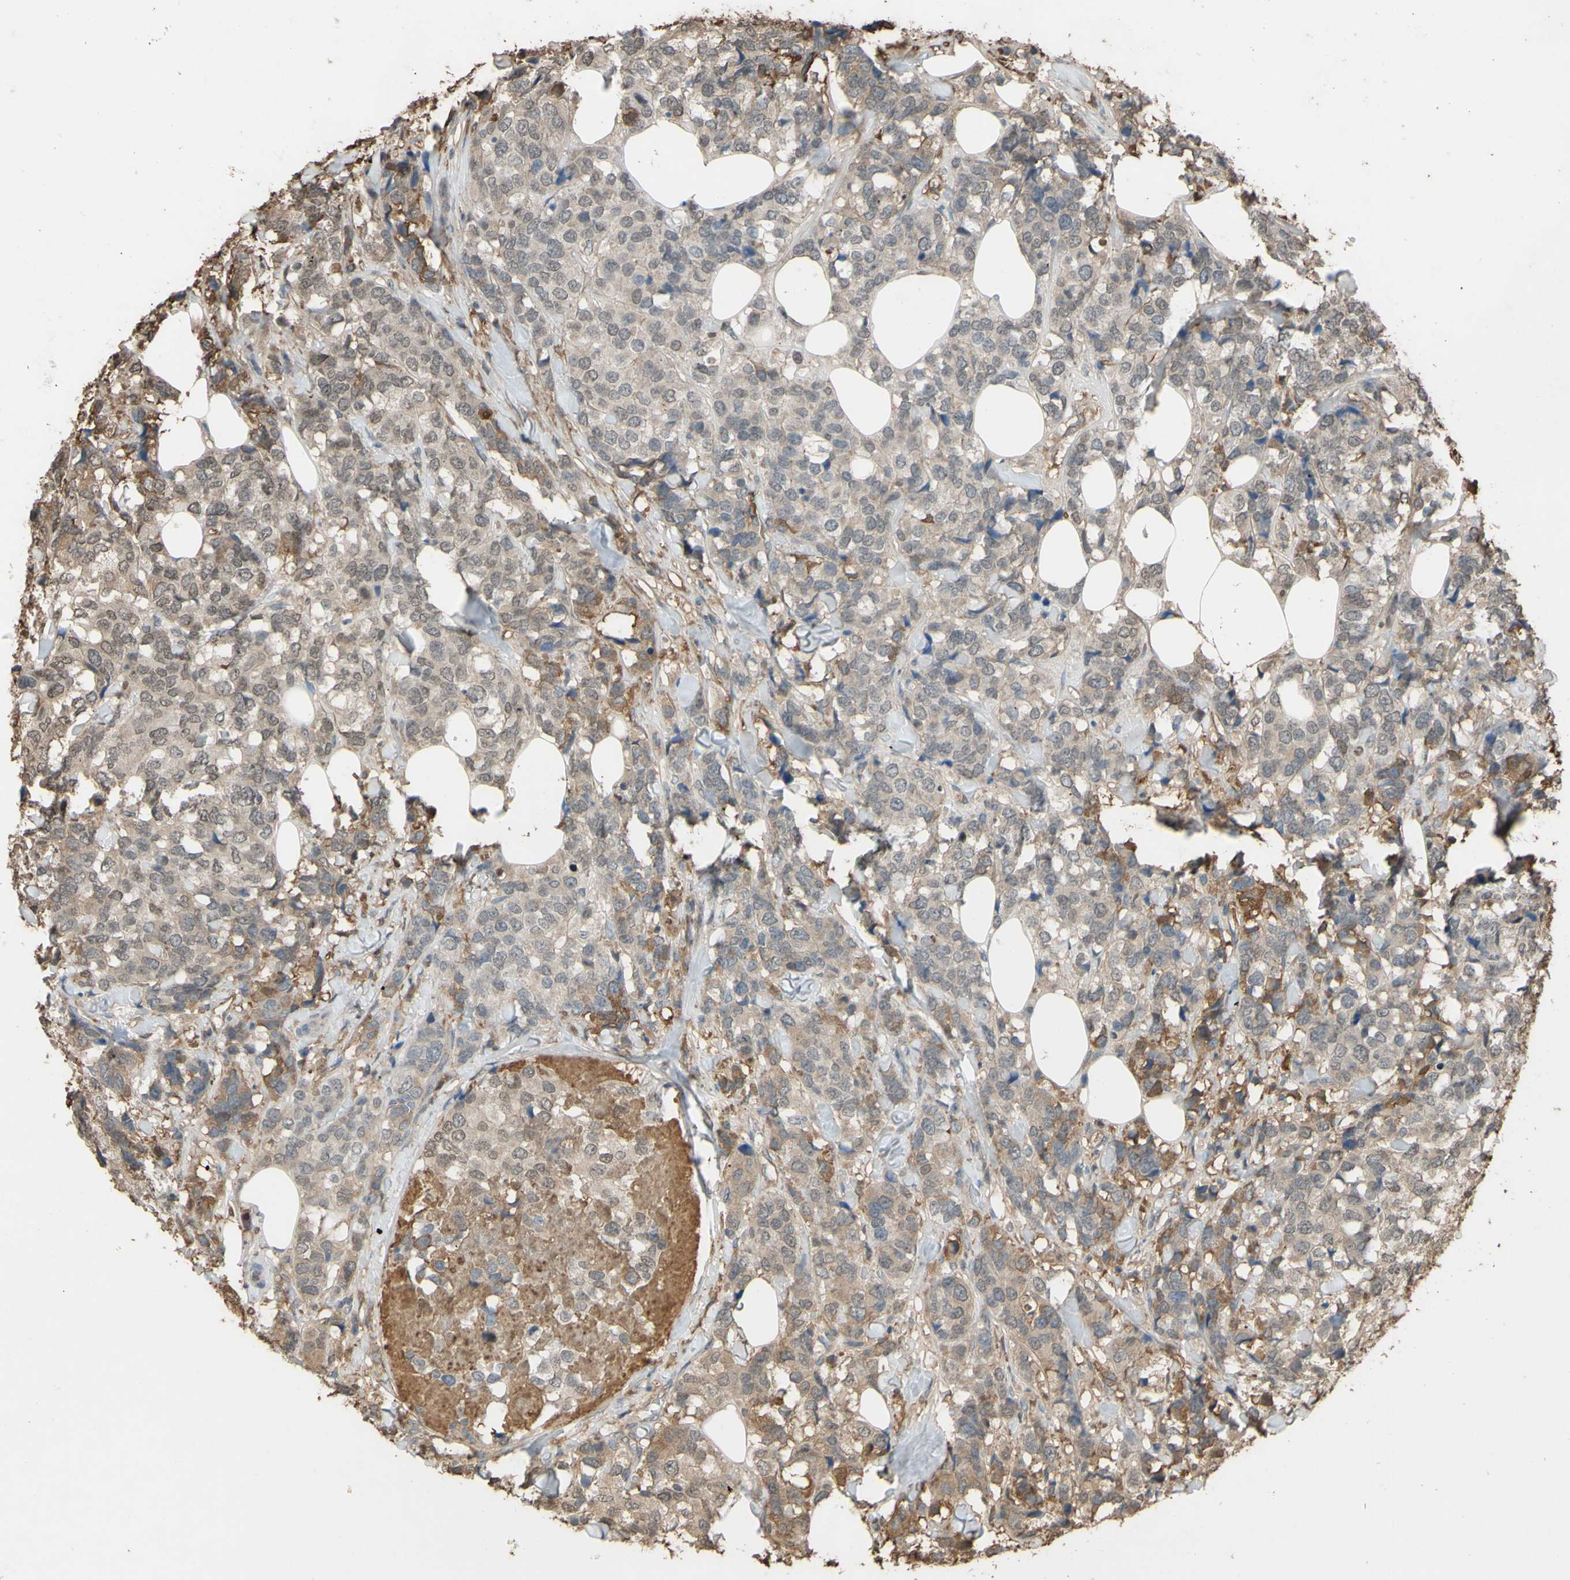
{"staining": {"intensity": "weak", "quantity": ">75%", "location": "cytoplasmic/membranous"}, "tissue": "breast cancer", "cell_type": "Tumor cells", "image_type": "cancer", "snomed": [{"axis": "morphology", "description": "Lobular carcinoma"}, {"axis": "topography", "description": "Breast"}], "caption": "Breast cancer (lobular carcinoma) stained for a protein demonstrates weak cytoplasmic/membranous positivity in tumor cells. (Brightfield microscopy of DAB IHC at high magnification).", "gene": "PTGDS", "patient": {"sex": "female", "age": 59}}